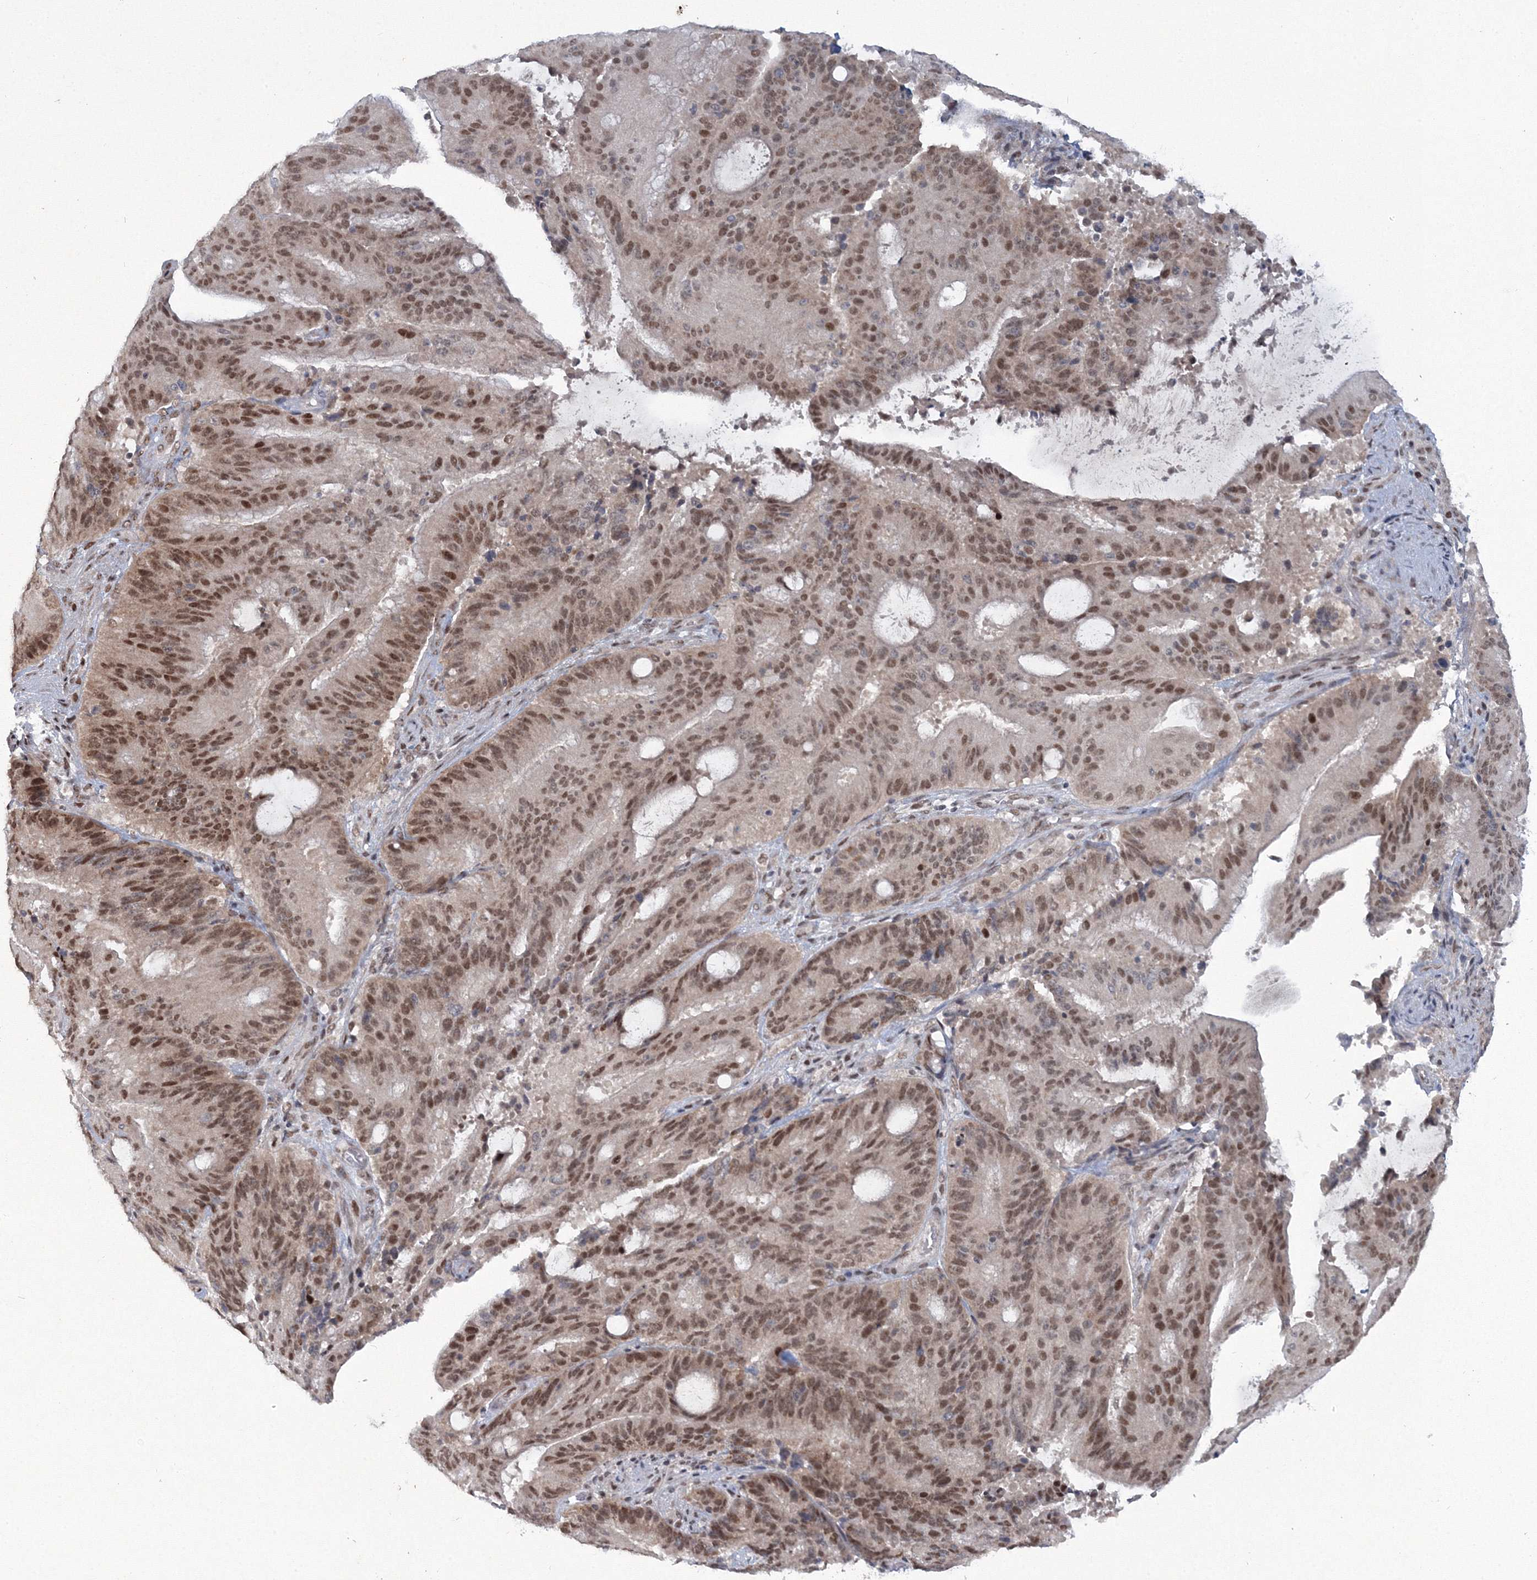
{"staining": {"intensity": "moderate", "quantity": ">75%", "location": "nuclear"}, "tissue": "liver cancer", "cell_type": "Tumor cells", "image_type": "cancer", "snomed": [{"axis": "morphology", "description": "Normal tissue, NOS"}, {"axis": "morphology", "description": "Cholangiocarcinoma"}, {"axis": "topography", "description": "Liver"}, {"axis": "topography", "description": "Peripheral nerve tissue"}], "caption": "About >75% of tumor cells in liver cancer (cholangiocarcinoma) reveal moderate nuclear protein expression as visualized by brown immunohistochemical staining.", "gene": "C3orf33", "patient": {"sex": "female", "age": 73}}